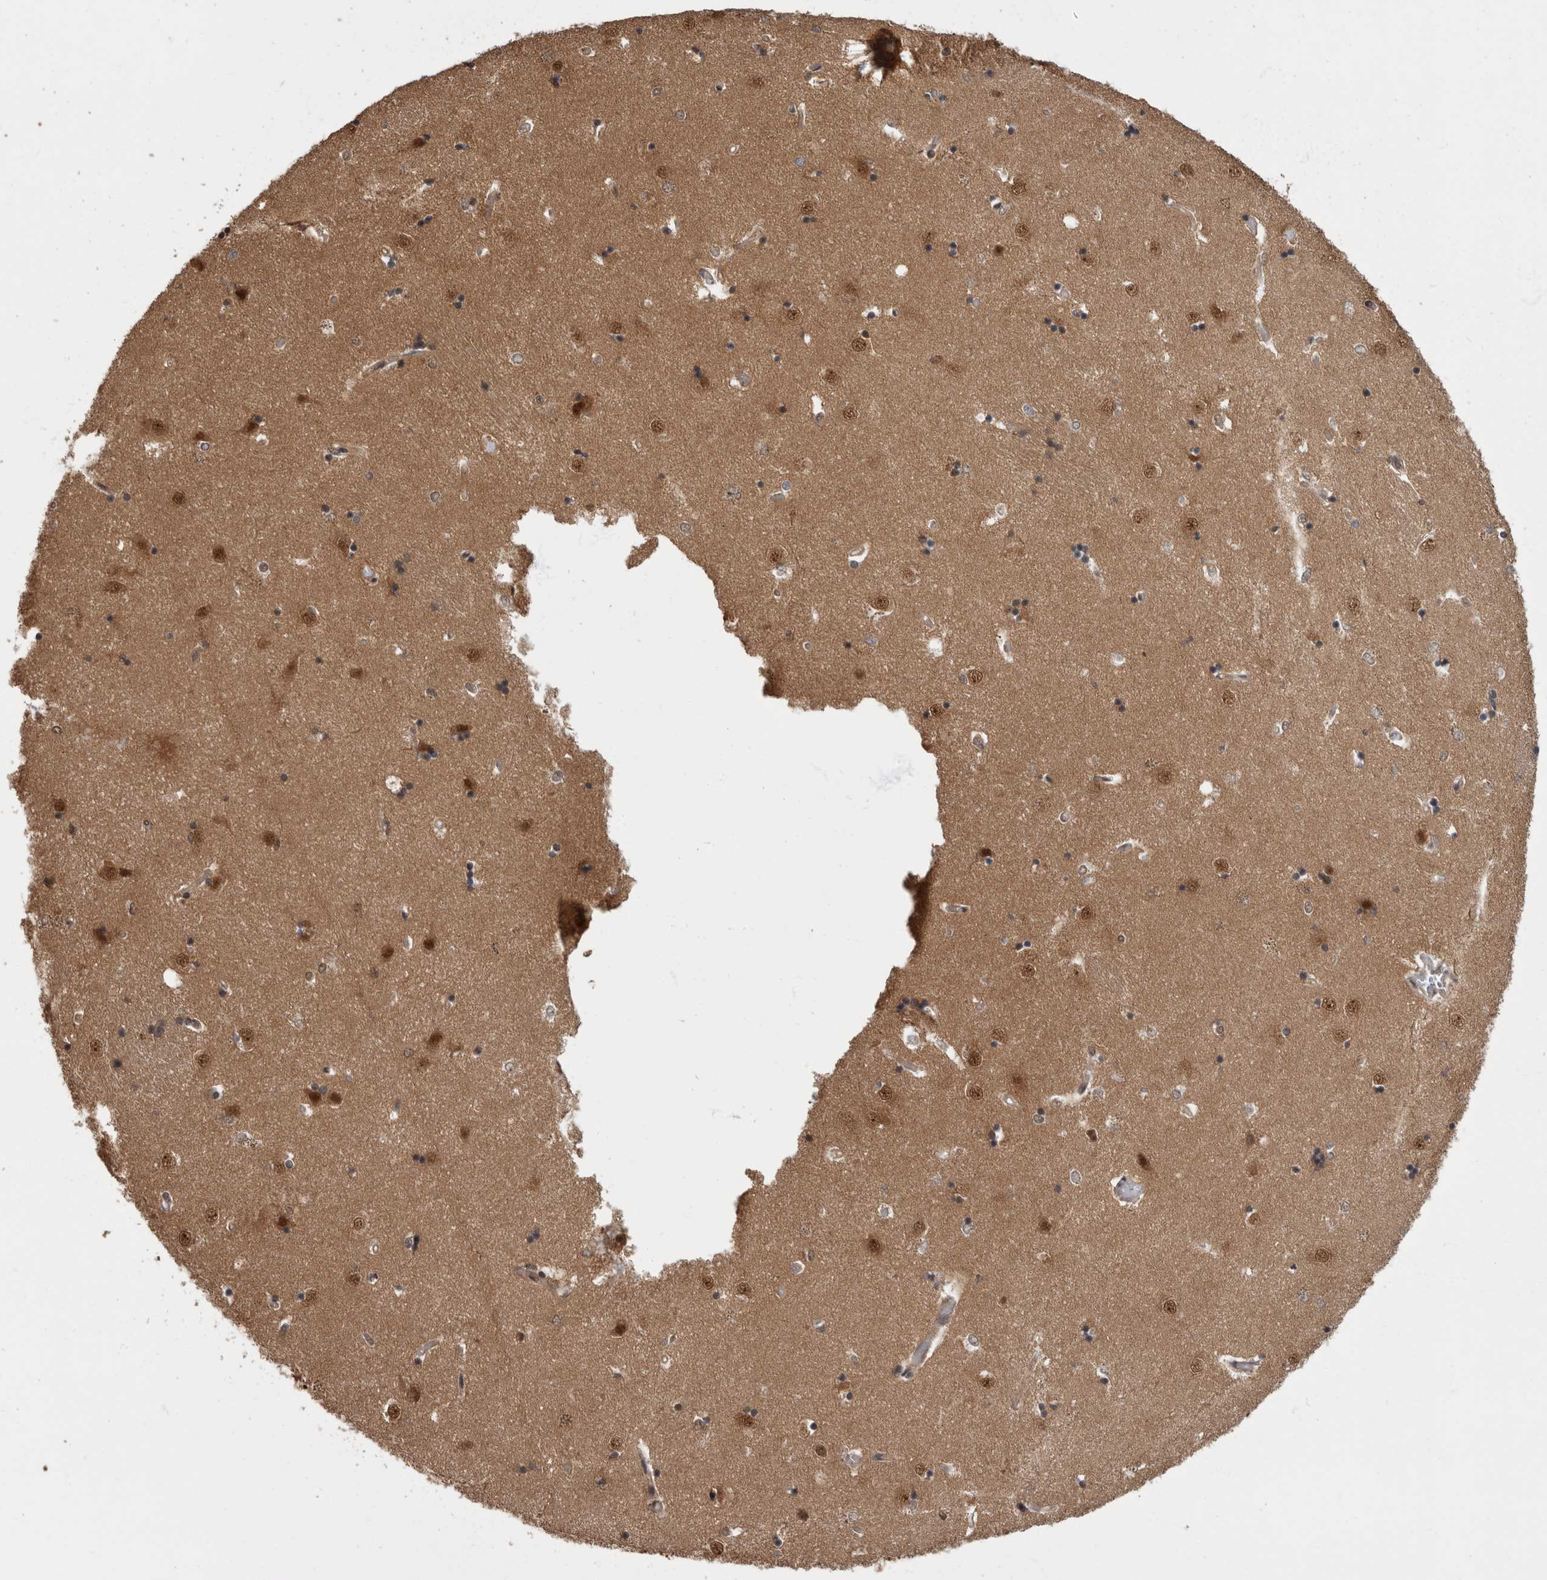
{"staining": {"intensity": "weak", "quantity": "25%-75%", "location": "cytoplasmic/membranous,nuclear"}, "tissue": "caudate", "cell_type": "Glial cells", "image_type": "normal", "snomed": [{"axis": "morphology", "description": "Normal tissue, NOS"}, {"axis": "topography", "description": "Lateral ventricle wall"}], "caption": "Caudate stained with immunohistochemistry demonstrates weak cytoplasmic/membranous,nuclear positivity in approximately 25%-75% of glial cells. (brown staining indicates protein expression, while blue staining denotes nuclei).", "gene": "AKT3", "patient": {"sex": "male", "age": 45}}